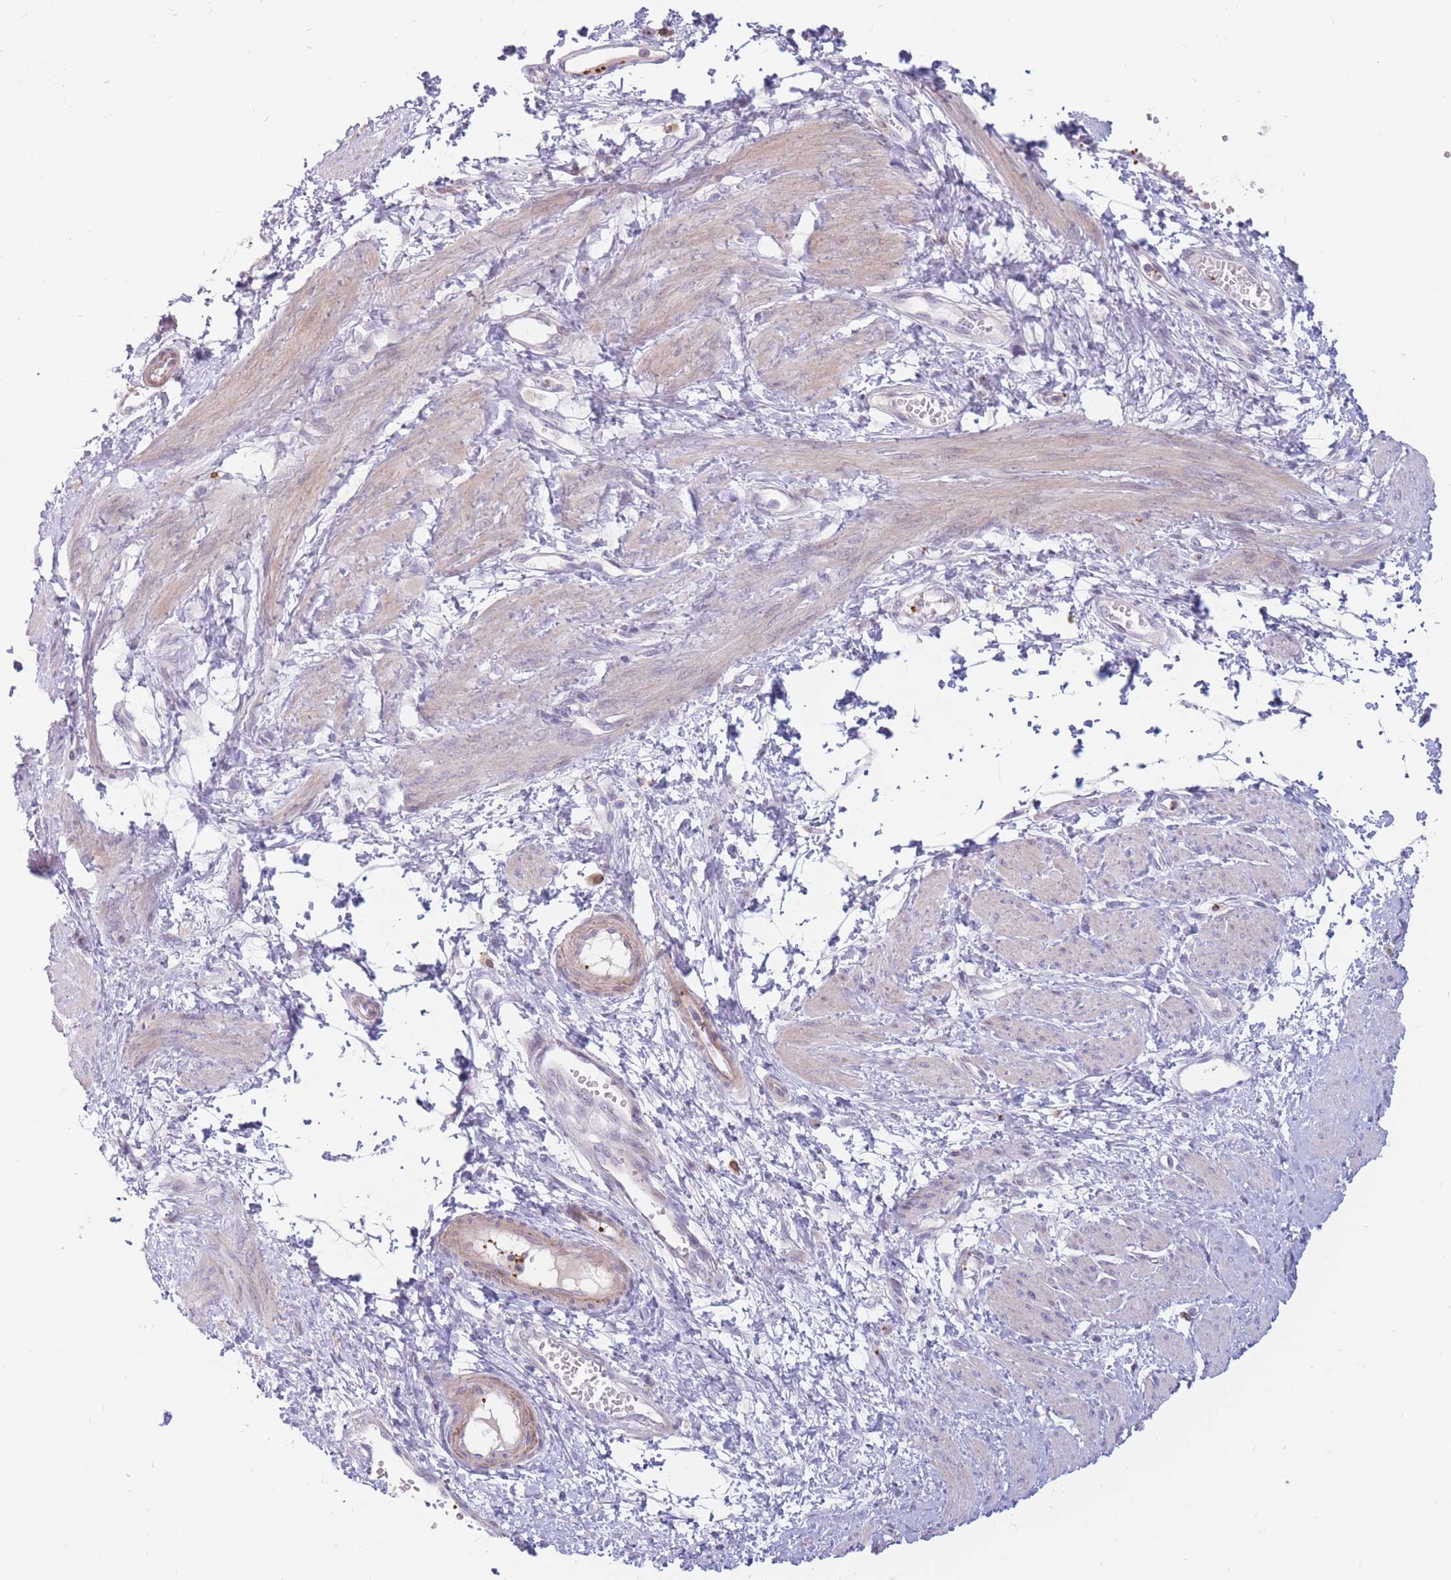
{"staining": {"intensity": "moderate", "quantity": "25%-75%", "location": "cytoplasmic/membranous"}, "tissue": "smooth muscle", "cell_type": "Smooth muscle cells", "image_type": "normal", "snomed": [{"axis": "morphology", "description": "Normal tissue, NOS"}, {"axis": "topography", "description": "Smooth muscle"}, {"axis": "topography", "description": "Uterus"}], "caption": "Immunohistochemistry (IHC) micrograph of normal smooth muscle: smooth muscle stained using IHC shows medium levels of moderate protein expression localized specifically in the cytoplasmic/membranous of smooth muscle cells, appearing as a cytoplasmic/membranous brown color.", "gene": "PTGDR", "patient": {"sex": "female", "age": 39}}